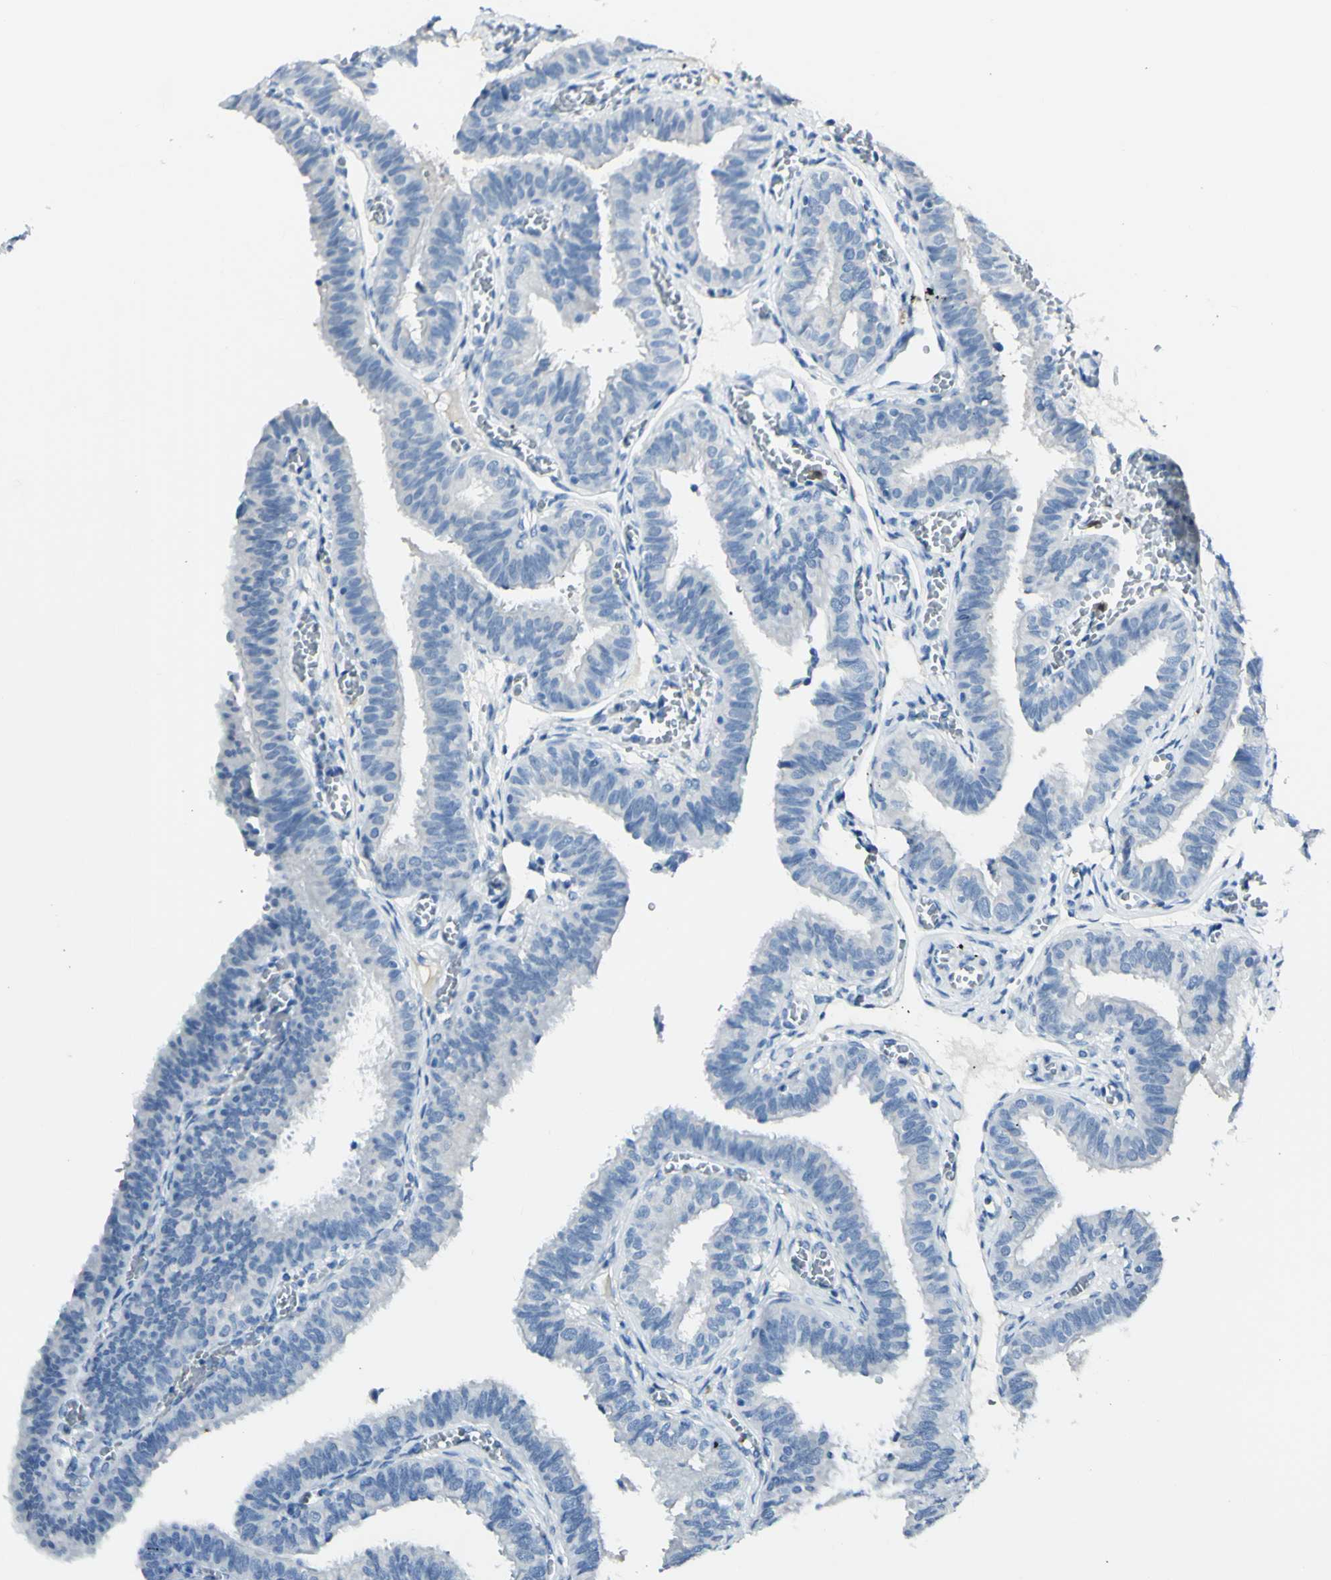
{"staining": {"intensity": "negative", "quantity": "none", "location": "none"}, "tissue": "fallopian tube", "cell_type": "Glandular cells", "image_type": "normal", "snomed": [{"axis": "morphology", "description": "Normal tissue, NOS"}, {"axis": "topography", "description": "Fallopian tube"}], "caption": "Human fallopian tube stained for a protein using immunohistochemistry reveals no expression in glandular cells.", "gene": "ZNF557", "patient": {"sex": "female", "age": 46}}